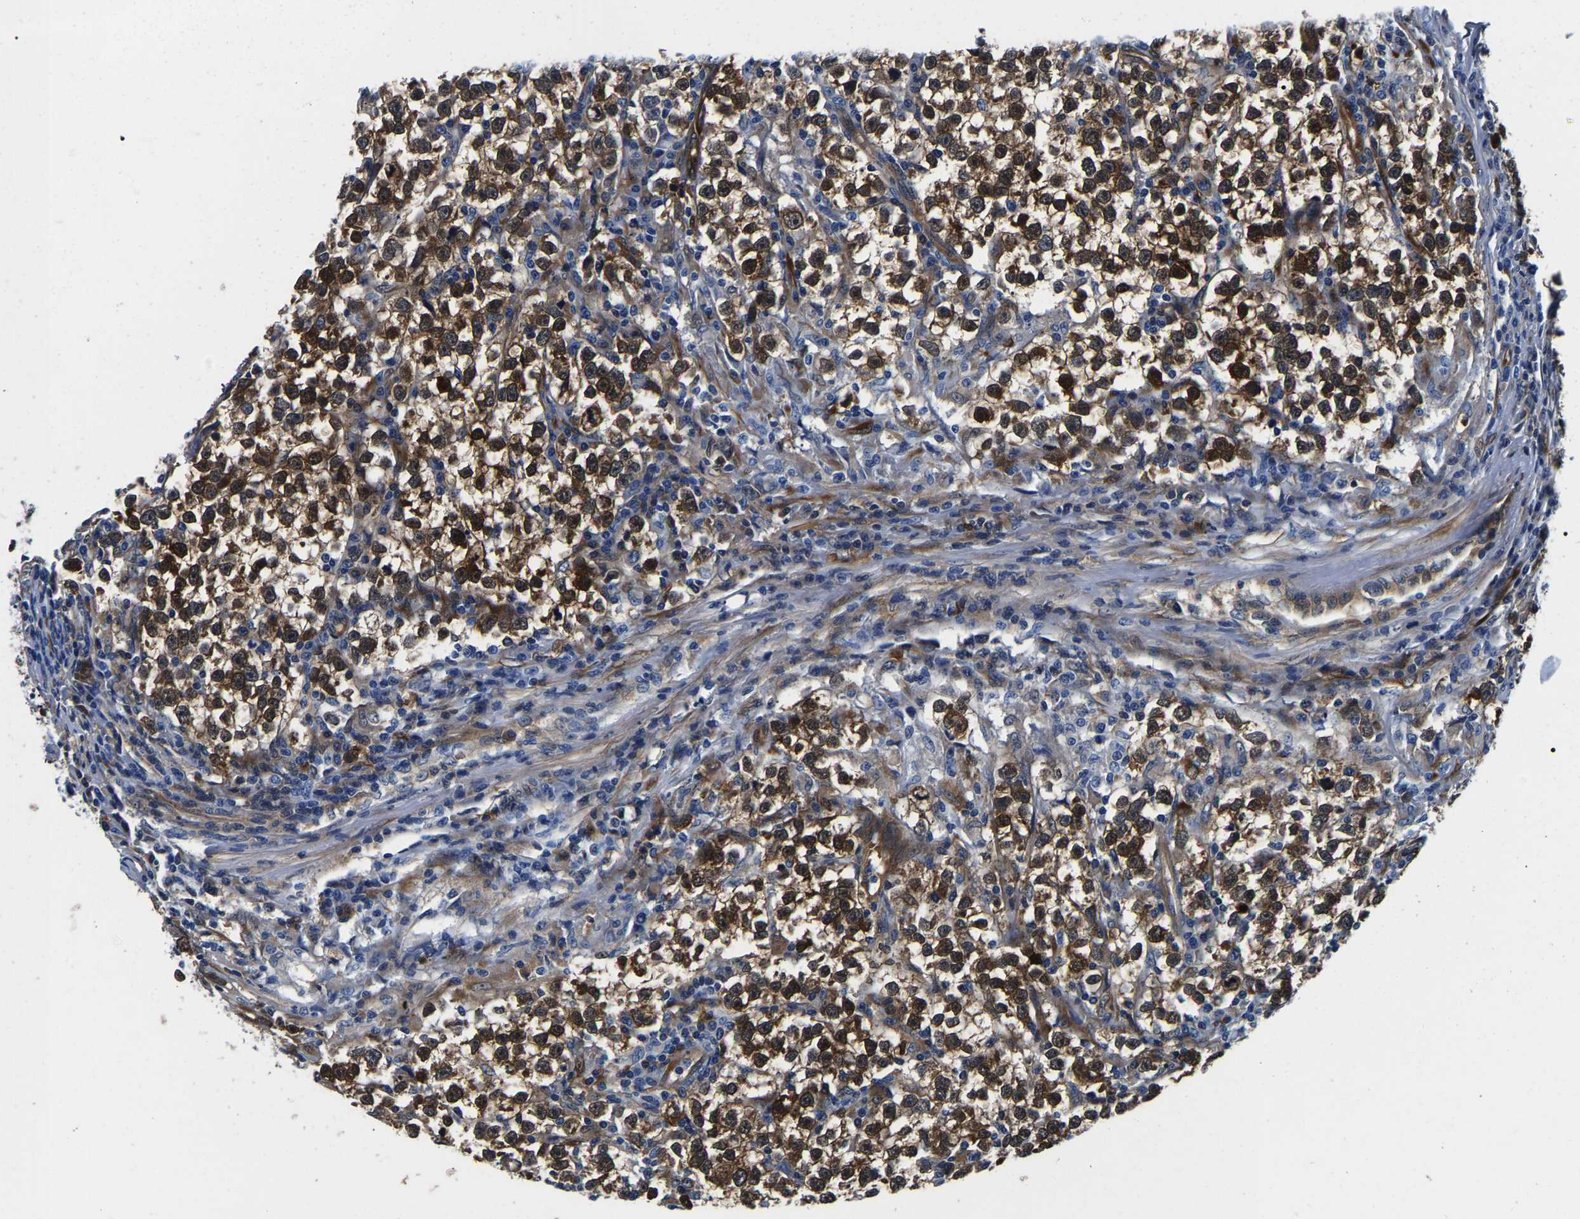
{"staining": {"intensity": "strong", "quantity": ">75%", "location": "cytoplasmic/membranous"}, "tissue": "testis cancer", "cell_type": "Tumor cells", "image_type": "cancer", "snomed": [{"axis": "morphology", "description": "Normal tissue, NOS"}, {"axis": "morphology", "description": "Seminoma, NOS"}, {"axis": "topography", "description": "Testis"}], "caption": "This histopathology image shows seminoma (testis) stained with IHC to label a protein in brown. The cytoplasmic/membranous of tumor cells show strong positivity for the protein. Nuclei are counter-stained blue.", "gene": "S100A13", "patient": {"sex": "male", "age": 43}}